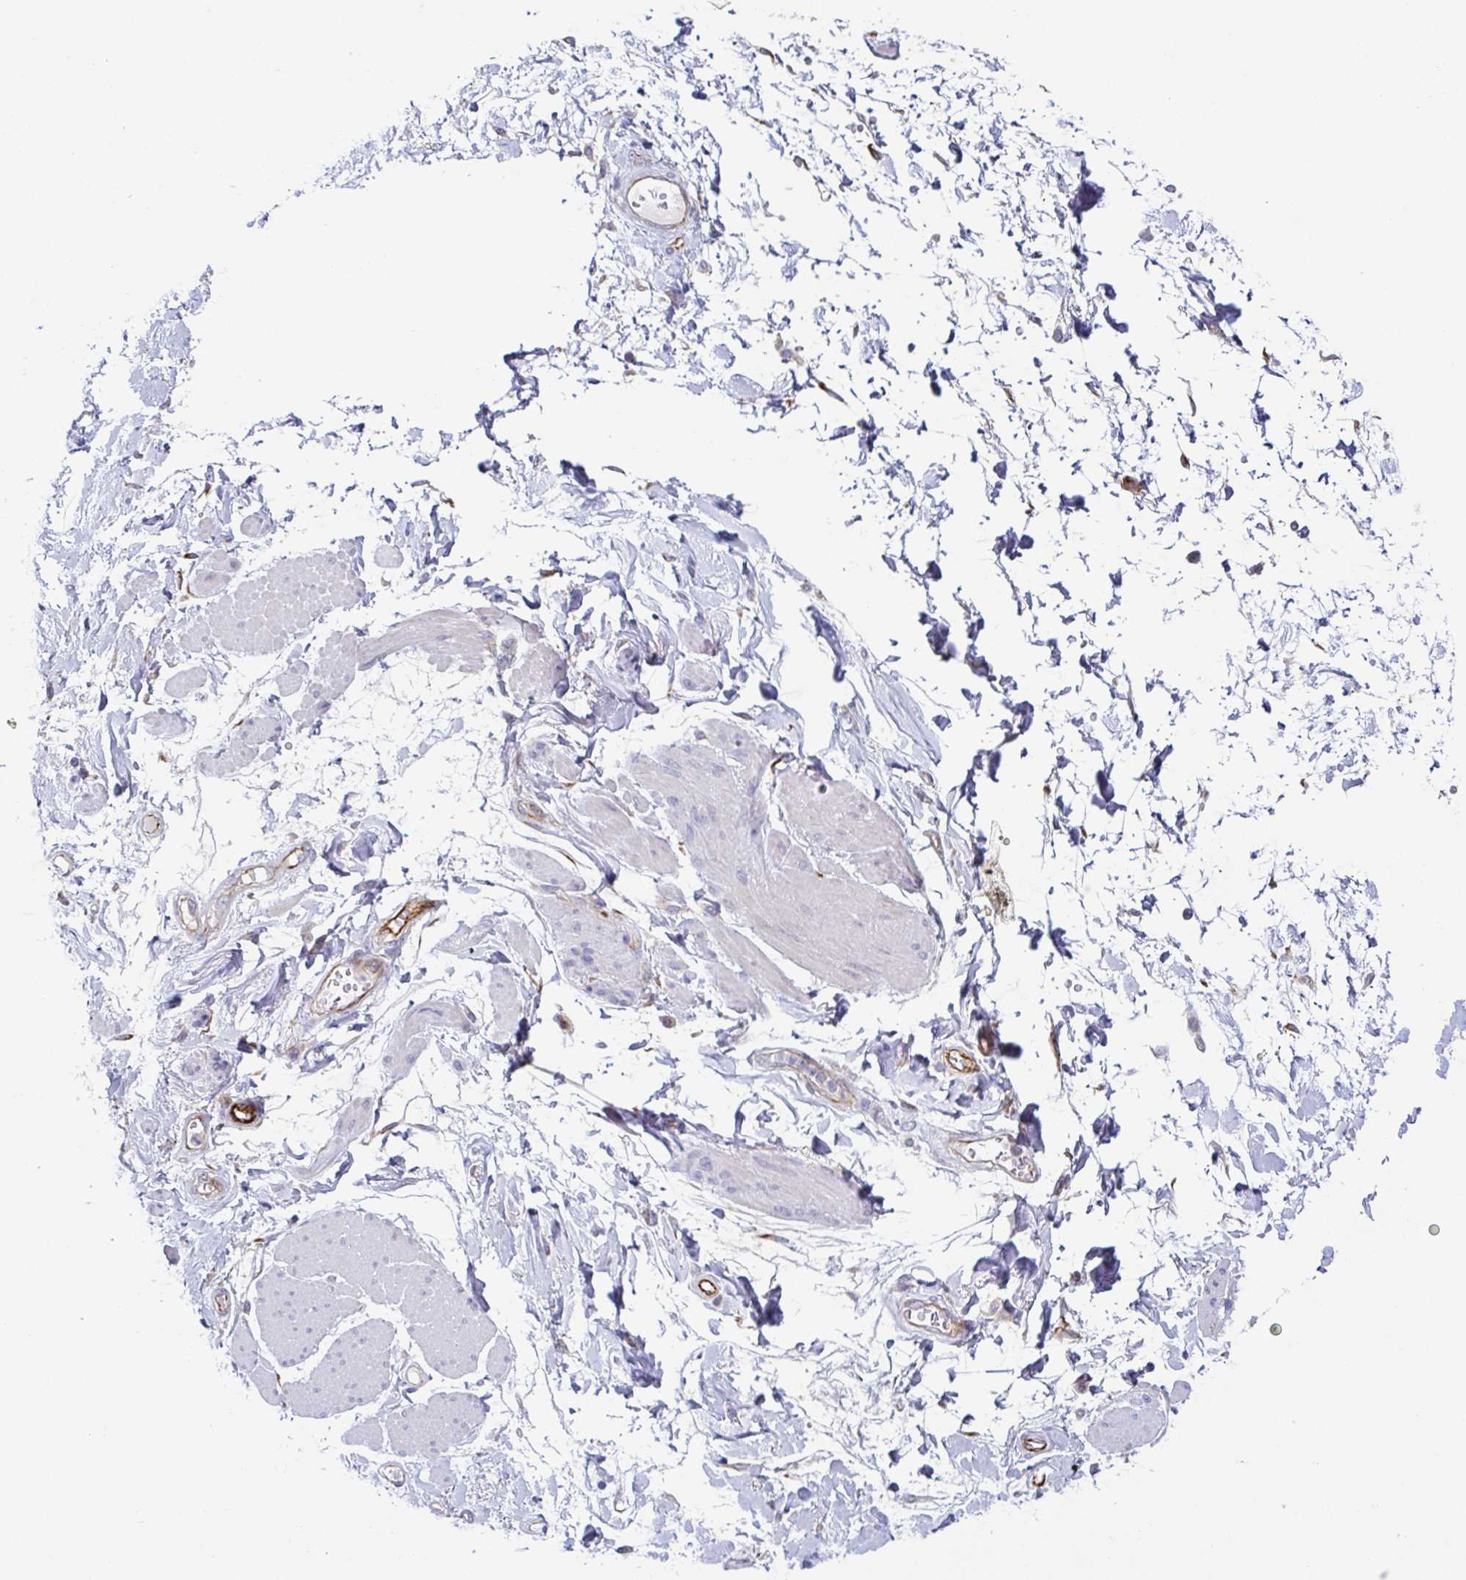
{"staining": {"intensity": "negative", "quantity": "none", "location": "none"}, "tissue": "adipose tissue", "cell_type": "Adipocytes", "image_type": "normal", "snomed": [{"axis": "morphology", "description": "Normal tissue, NOS"}, {"axis": "topography", "description": "Urinary bladder"}, {"axis": "topography", "description": "Peripheral nerve tissue"}], "caption": "High magnification brightfield microscopy of benign adipose tissue stained with DAB (3,3'-diaminobenzidine) (brown) and counterstained with hematoxylin (blue): adipocytes show no significant expression.", "gene": "COL17A1", "patient": {"sex": "female", "age": 60}}